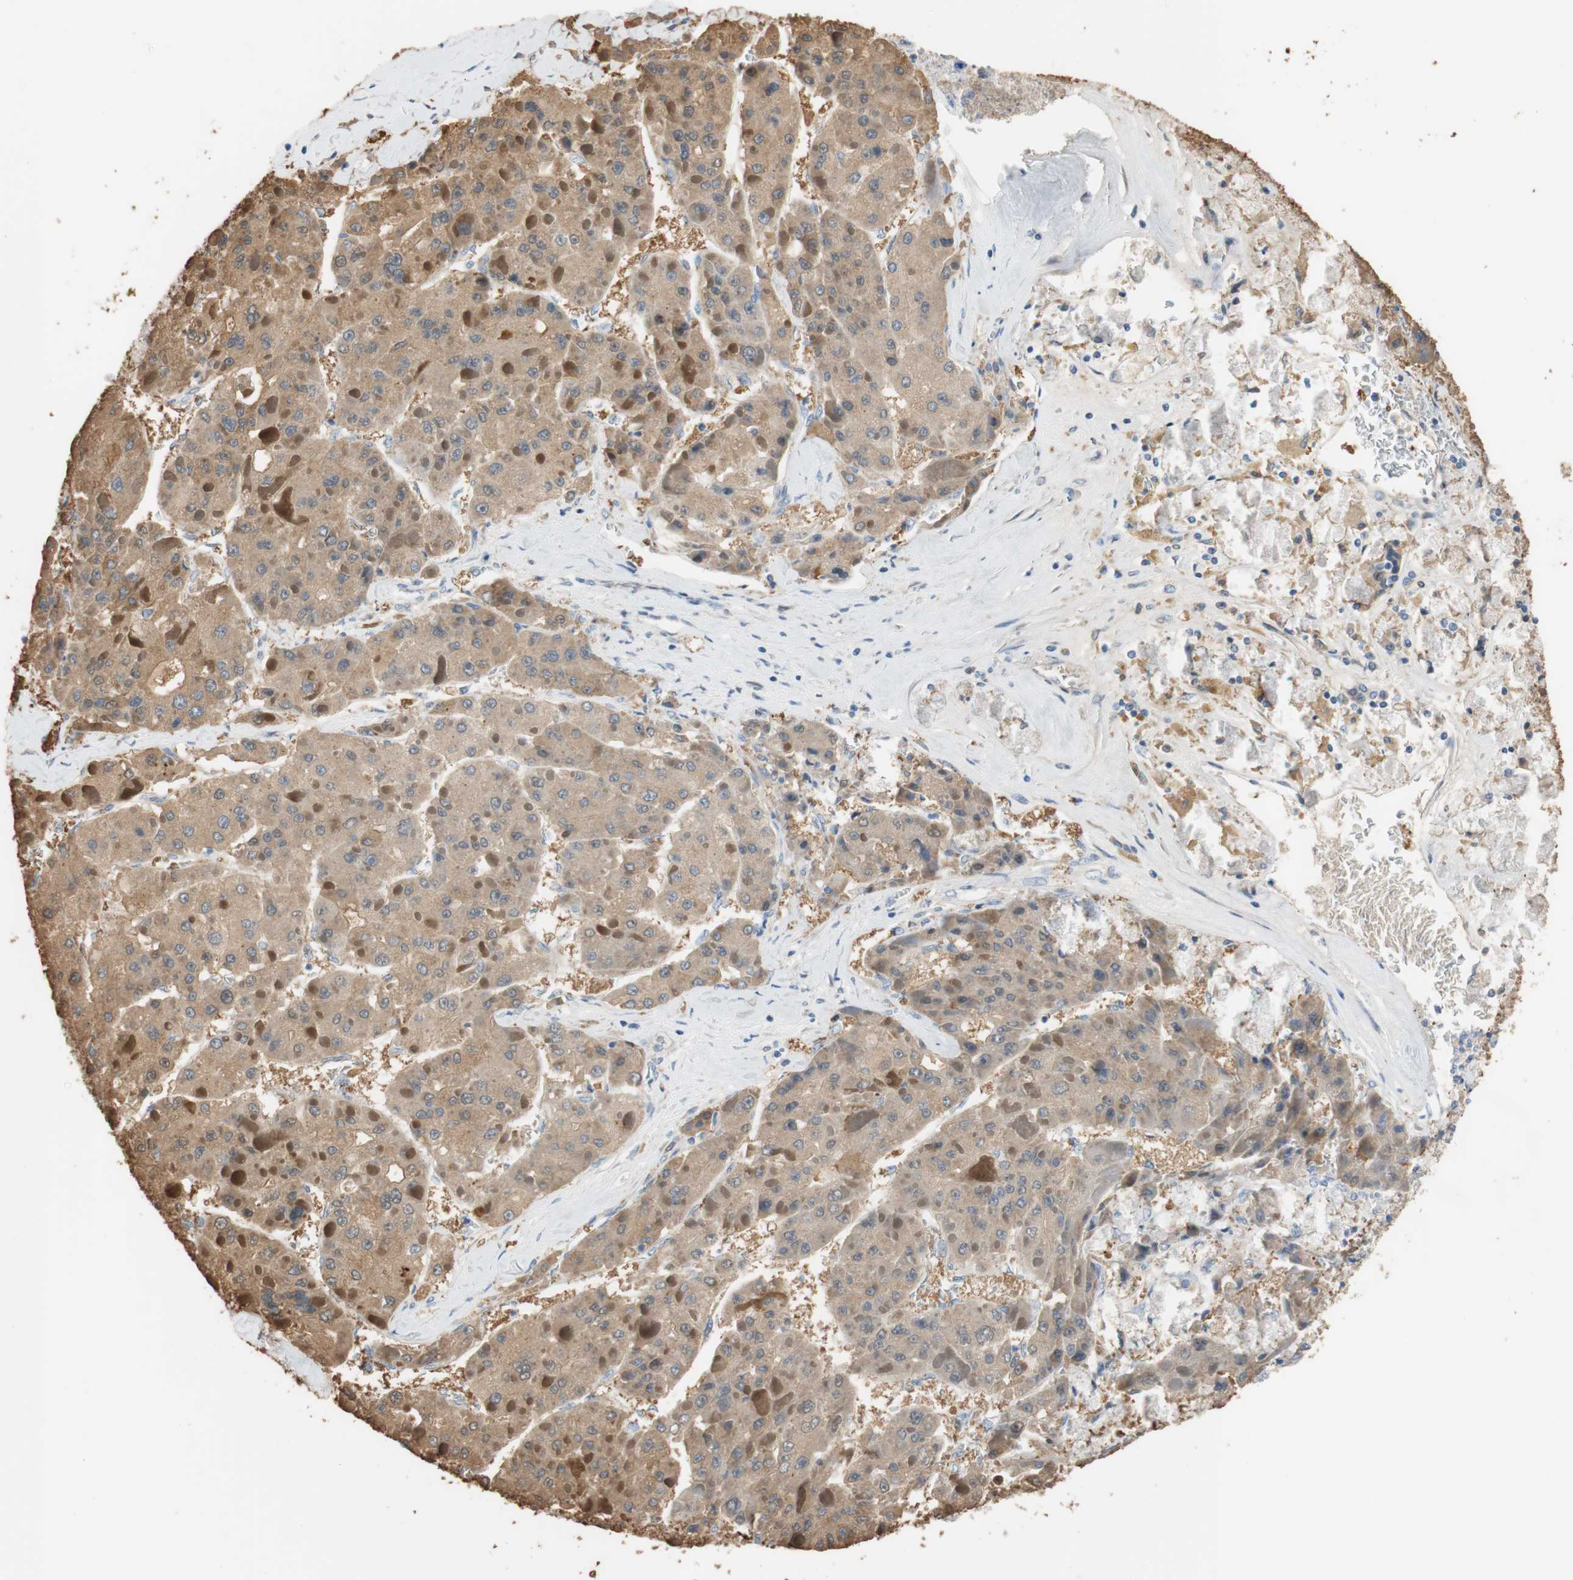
{"staining": {"intensity": "moderate", "quantity": "25%-75%", "location": "cytoplasmic/membranous"}, "tissue": "liver cancer", "cell_type": "Tumor cells", "image_type": "cancer", "snomed": [{"axis": "morphology", "description": "Carcinoma, Hepatocellular, NOS"}, {"axis": "topography", "description": "Liver"}], "caption": "Moderate cytoplasmic/membranous expression is present in about 25%-75% of tumor cells in liver cancer (hepatocellular carcinoma). (Stains: DAB in brown, nuclei in blue, Microscopy: brightfield microscopy at high magnification).", "gene": "ALDH1A2", "patient": {"sex": "female", "age": 73}}